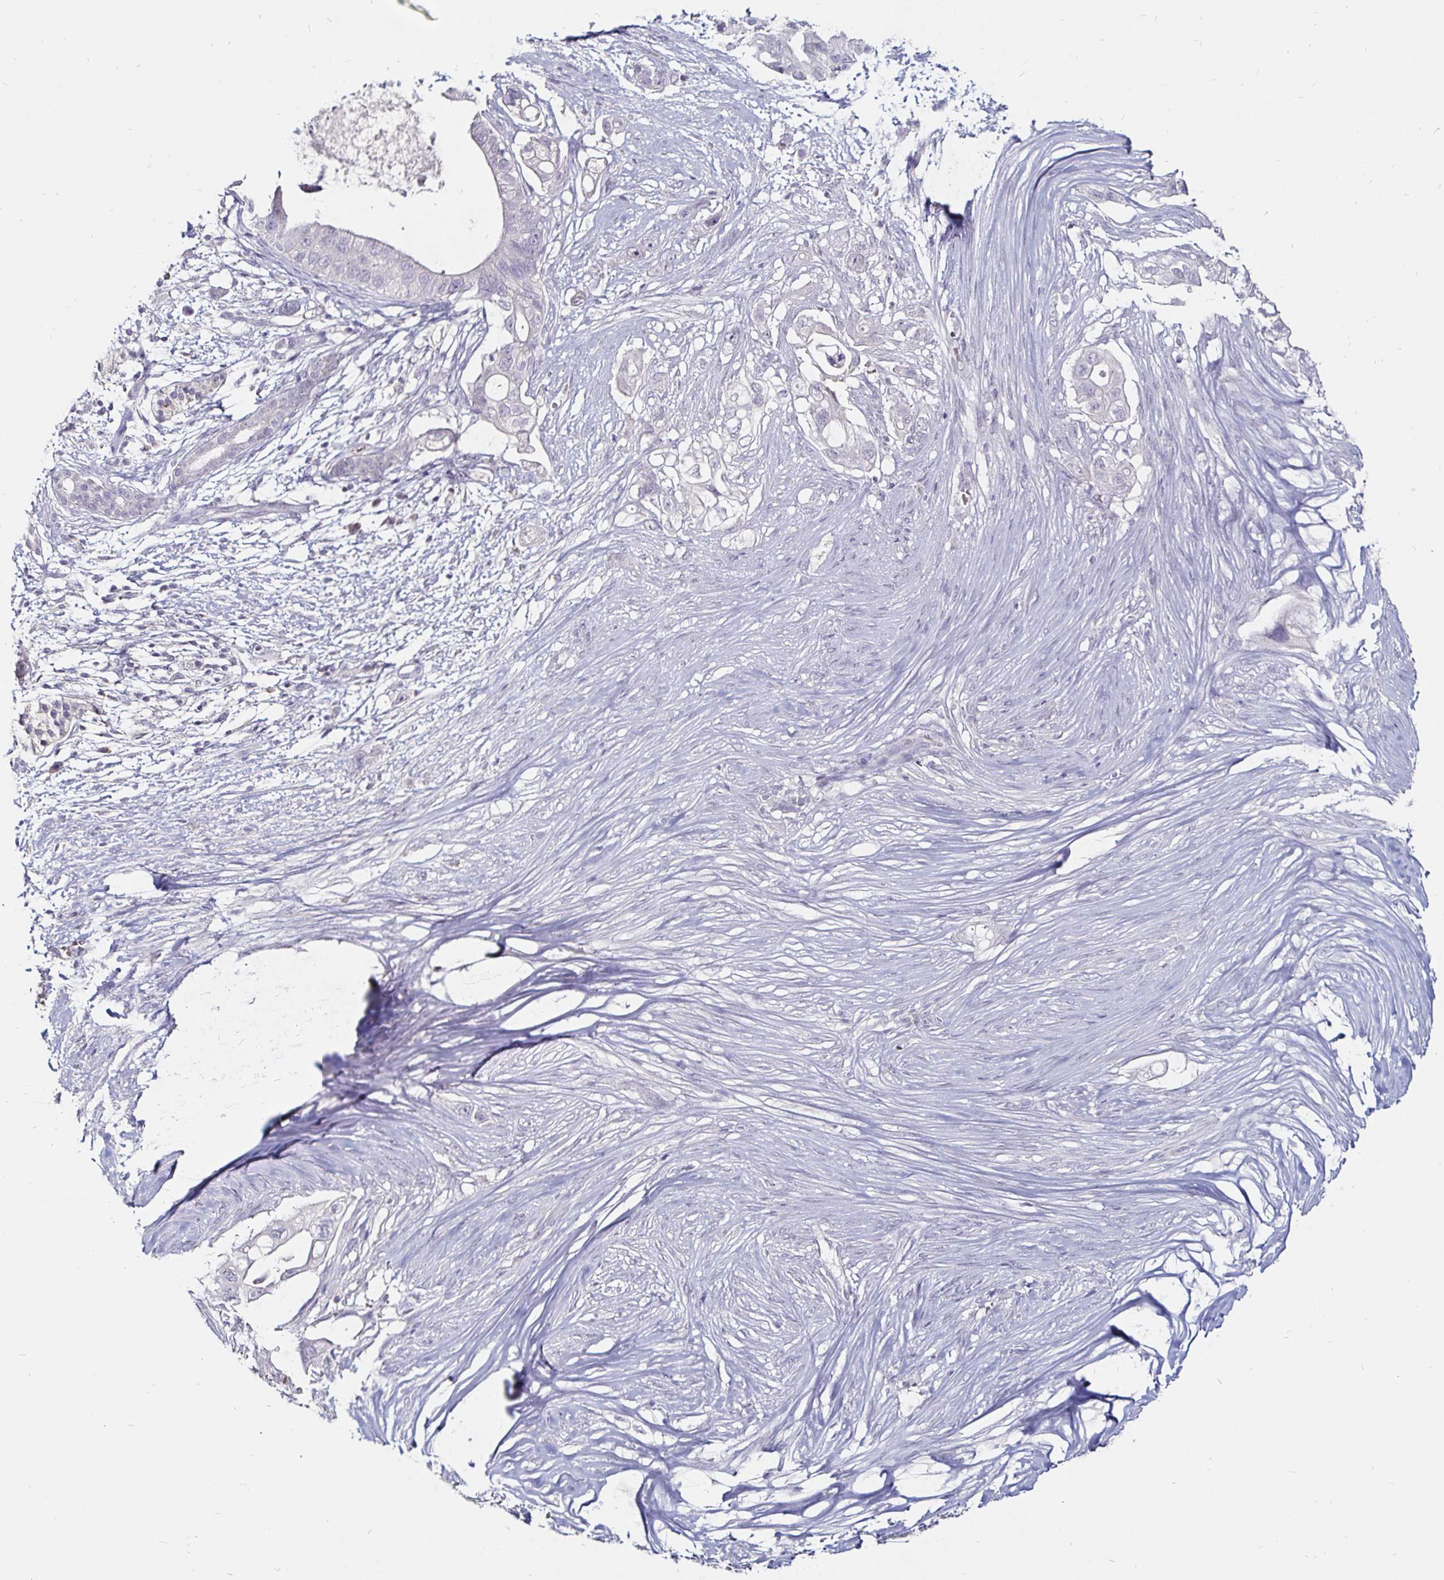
{"staining": {"intensity": "negative", "quantity": "none", "location": "none"}, "tissue": "pancreatic cancer", "cell_type": "Tumor cells", "image_type": "cancer", "snomed": [{"axis": "morphology", "description": "Adenocarcinoma, NOS"}, {"axis": "topography", "description": "Pancreas"}], "caption": "A high-resolution photomicrograph shows immunohistochemistry (IHC) staining of pancreatic cancer, which demonstrates no significant staining in tumor cells. (DAB (3,3'-diaminobenzidine) IHC, high magnification).", "gene": "FAIM2", "patient": {"sex": "female", "age": 72}}